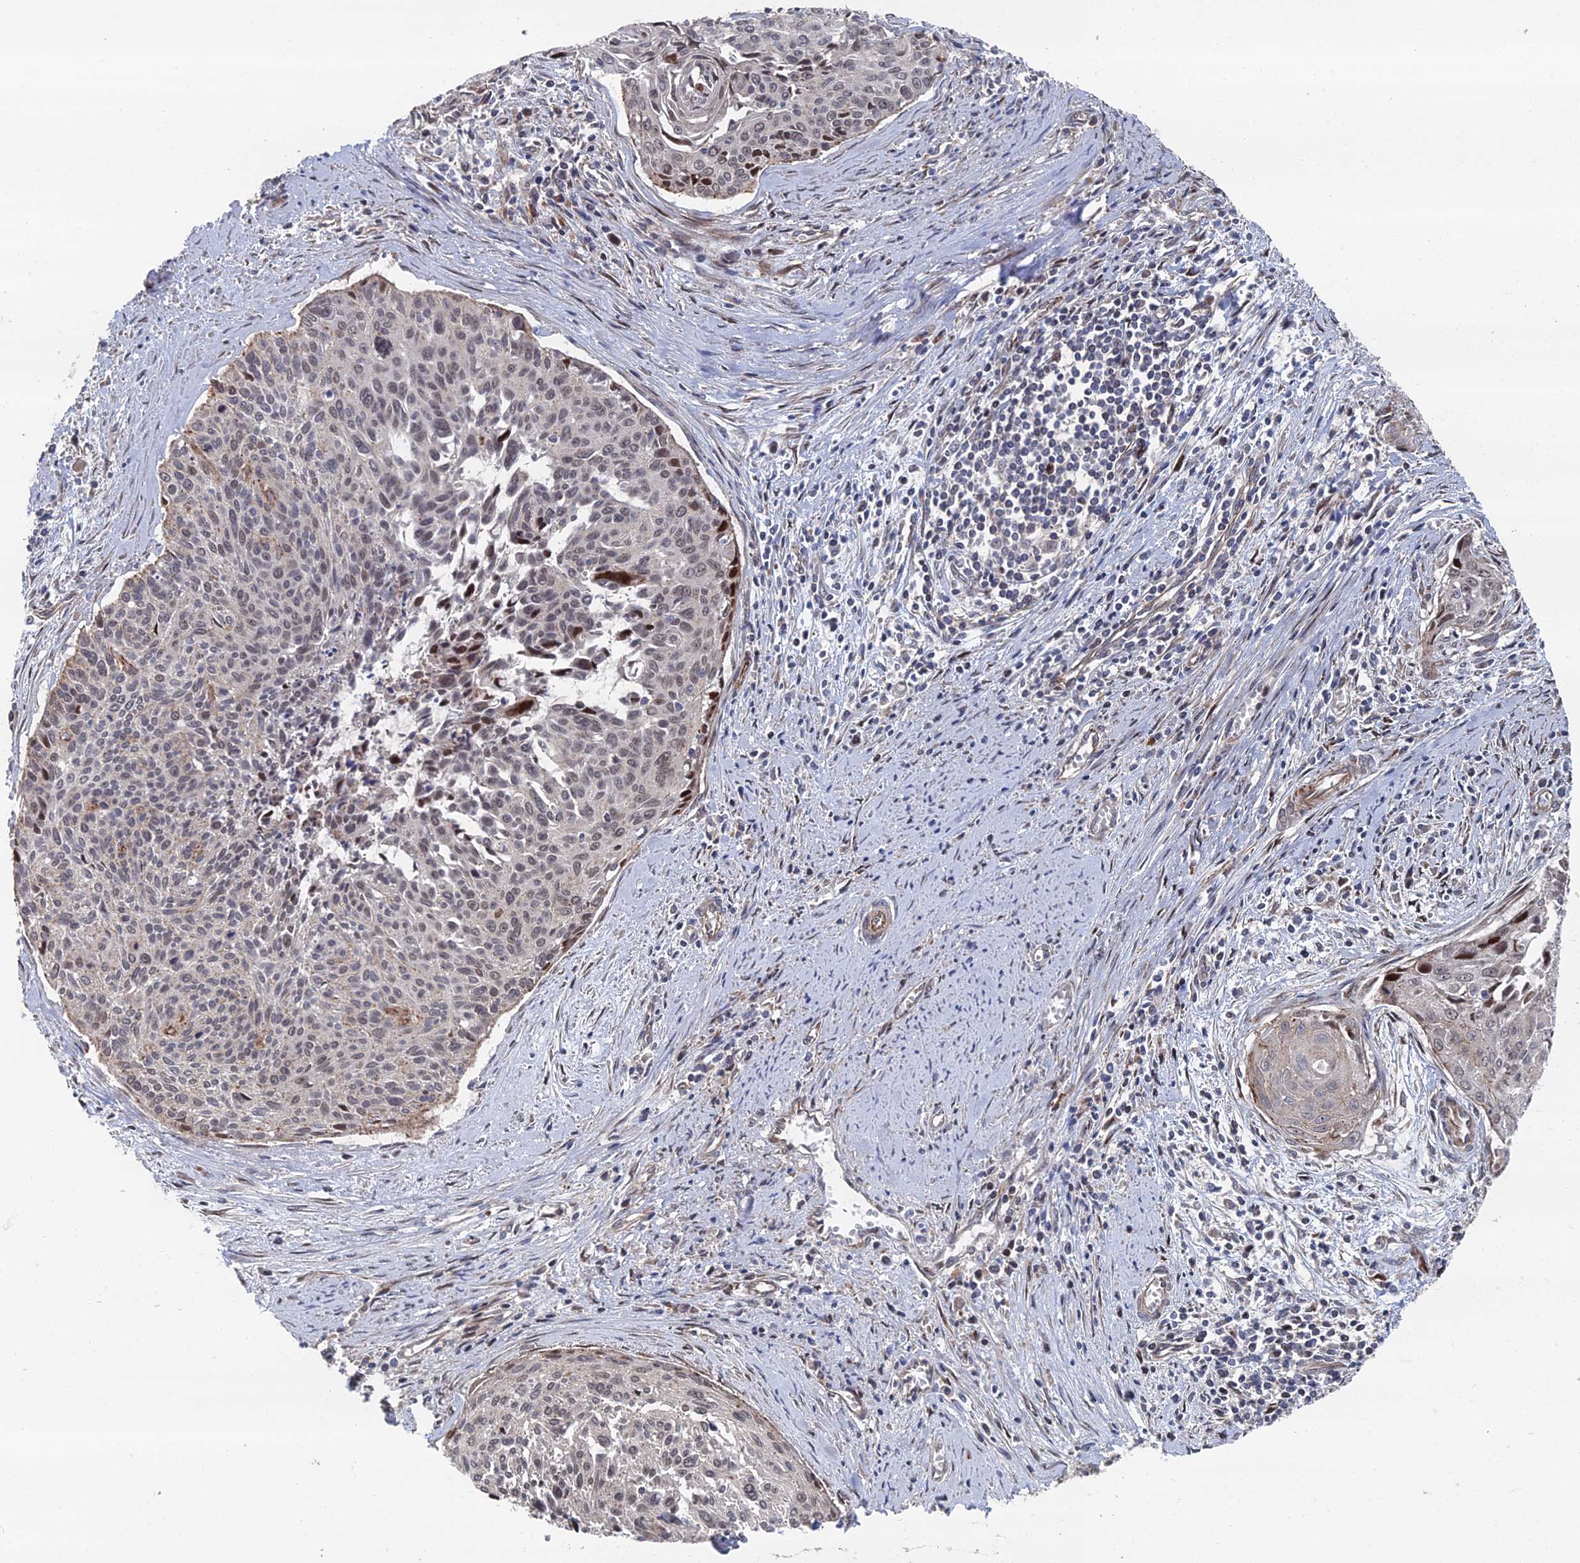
{"staining": {"intensity": "moderate", "quantity": "<25%", "location": "nuclear"}, "tissue": "cervical cancer", "cell_type": "Tumor cells", "image_type": "cancer", "snomed": [{"axis": "morphology", "description": "Squamous cell carcinoma, NOS"}, {"axis": "topography", "description": "Cervix"}], "caption": "Protein analysis of cervical cancer tissue demonstrates moderate nuclear expression in approximately <25% of tumor cells.", "gene": "GTF2IRD1", "patient": {"sex": "female", "age": 55}}